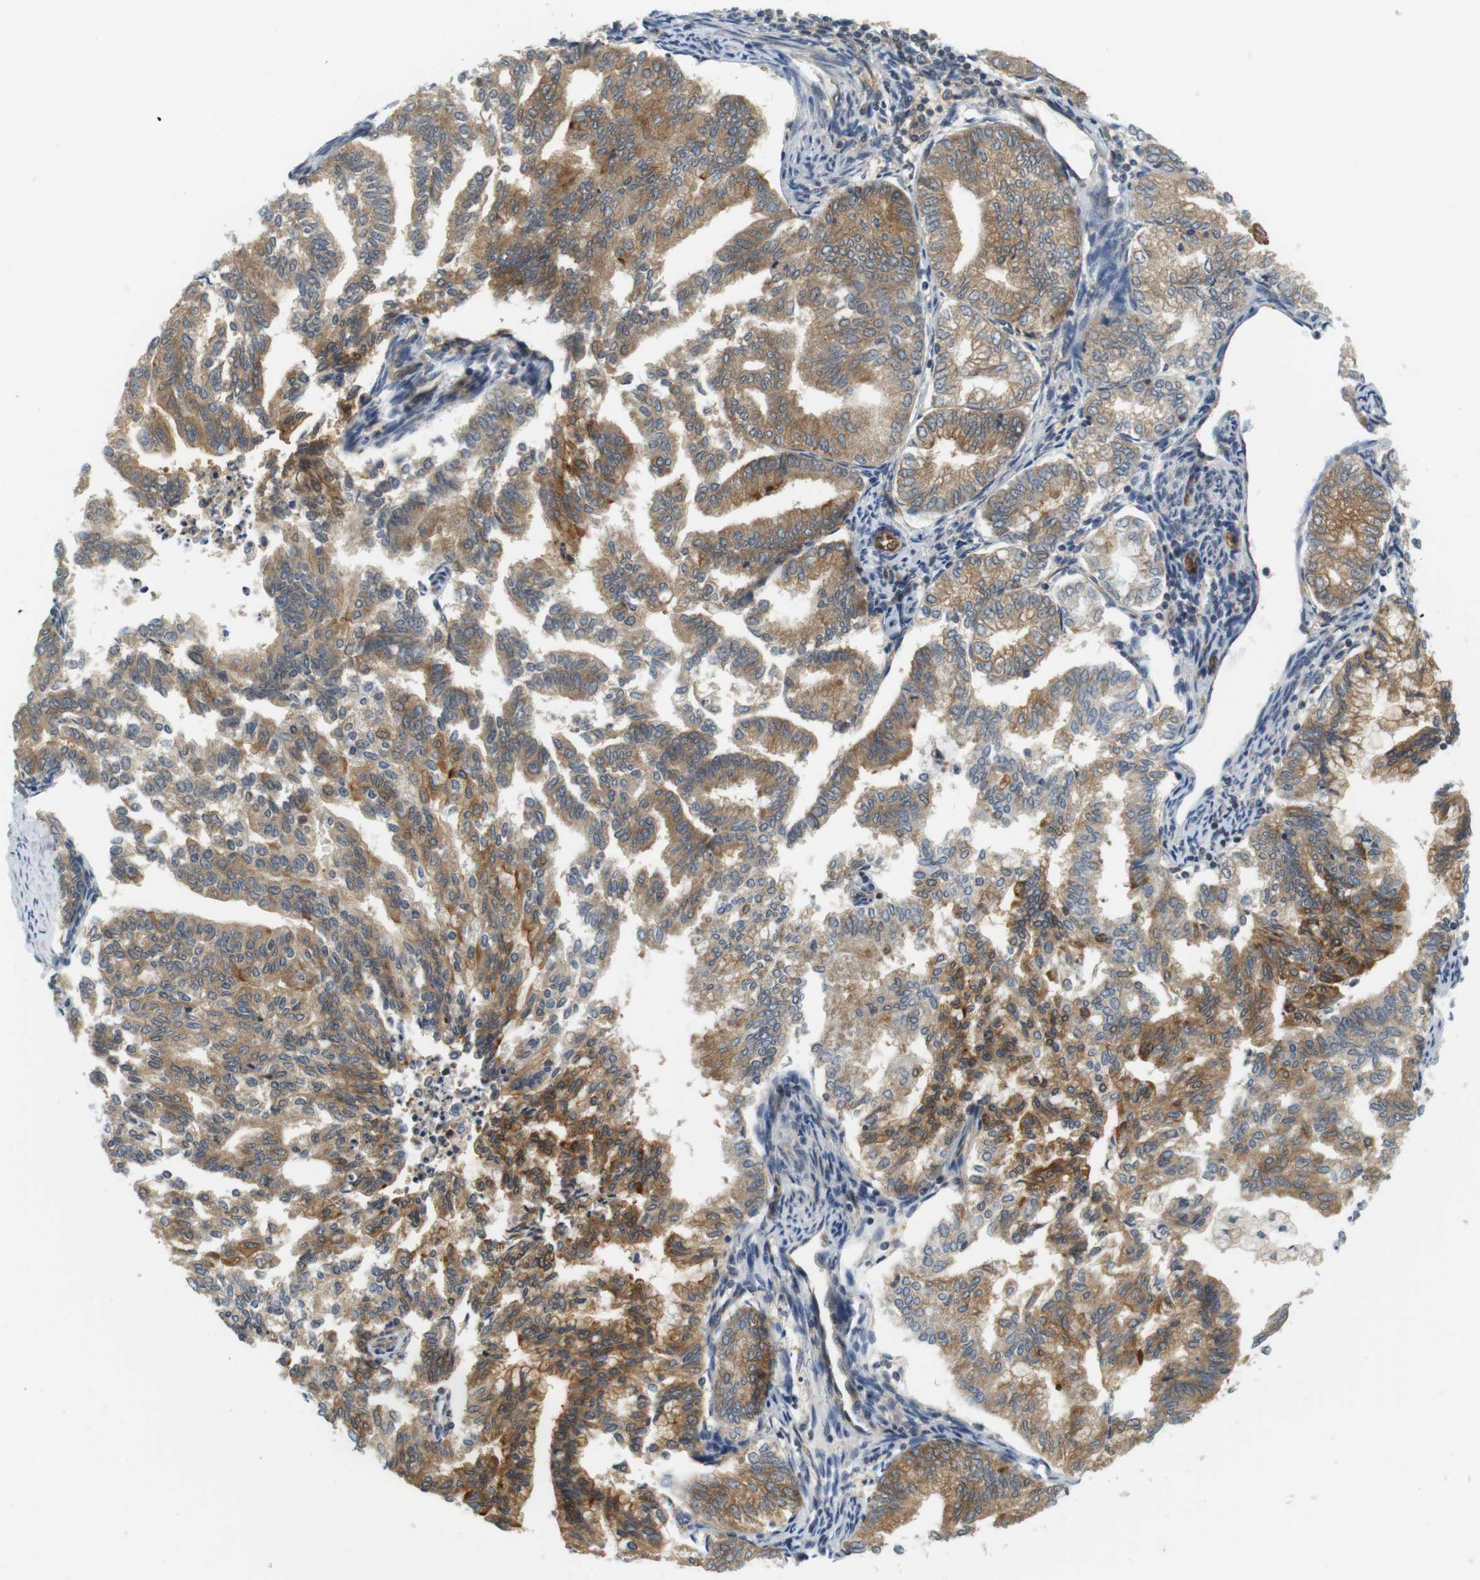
{"staining": {"intensity": "moderate", "quantity": "25%-75%", "location": "cytoplasmic/membranous"}, "tissue": "endometrial cancer", "cell_type": "Tumor cells", "image_type": "cancer", "snomed": [{"axis": "morphology", "description": "Adenocarcinoma, NOS"}, {"axis": "topography", "description": "Endometrium"}], "caption": "Endometrial adenocarcinoma was stained to show a protein in brown. There is medium levels of moderate cytoplasmic/membranous staining in approximately 25%-75% of tumor cells. (DAB IHC with brightfield microscopy, high magnification).", "gene": "SH3GLB1", "patient": {"sex": "female", "age": 79}}